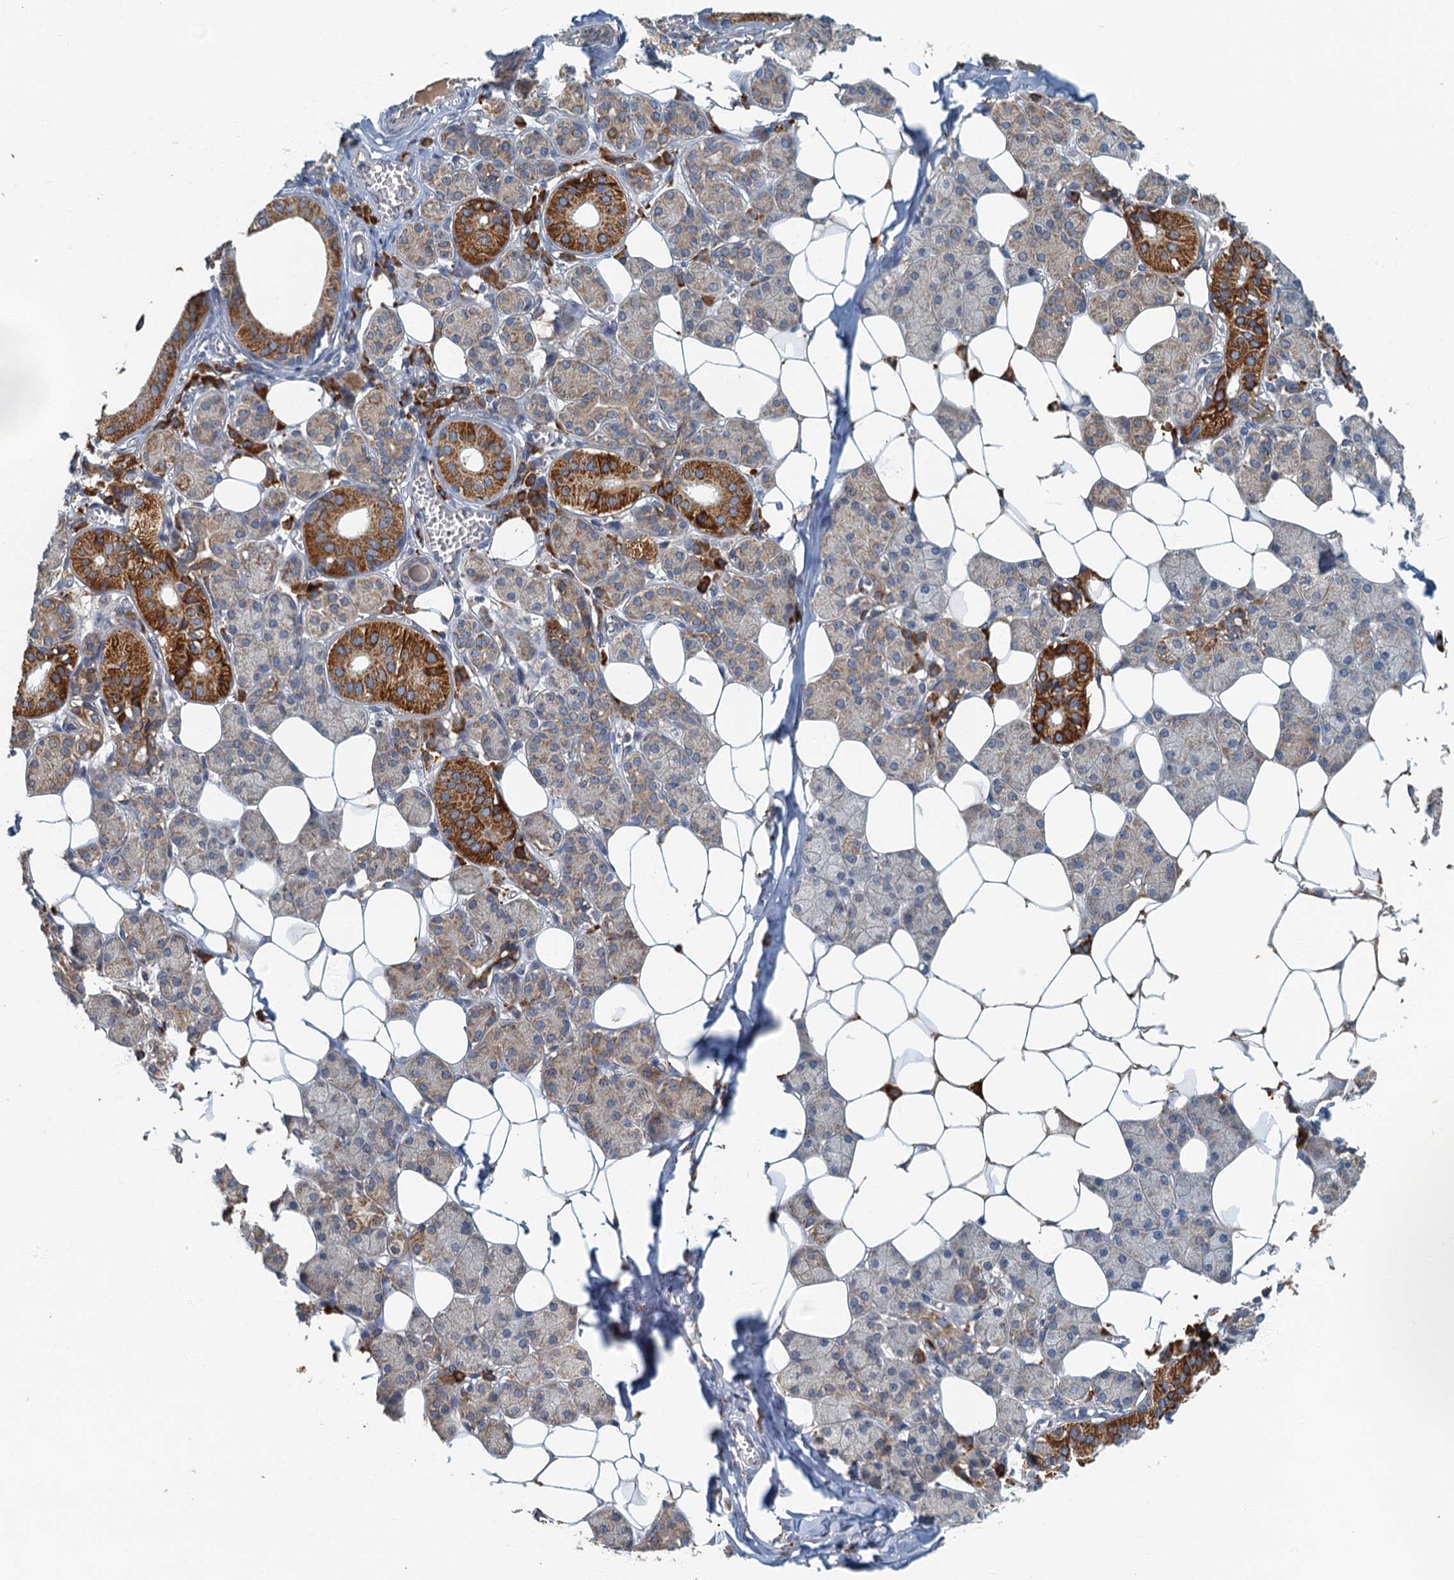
{"staining": {"intensity": "strong", "quantity": "25%-75%", "location": "cytoplasmic/membranous"}, "tissue": "salivary gland", "cell_type": "Glandular cells", "image_type": "normal", "snomed": [{"axis": "morphology", "description": "Normal tissue, NOS"}, {"axis": "topography", "description": "Salivary gland"}], "caption": "Immunohistochemistry micrograph of benign salivary gland: human salivary gland stained using immunohistochemistry demonstrates high levels of strong protein expression localized specifically in the cytoplasmic/membranous of glandular cells, appearing as a cytoplasmic/membranous brown color.", "gene": "SPDYC", "patient": {"sex": "female", "age": 33}}